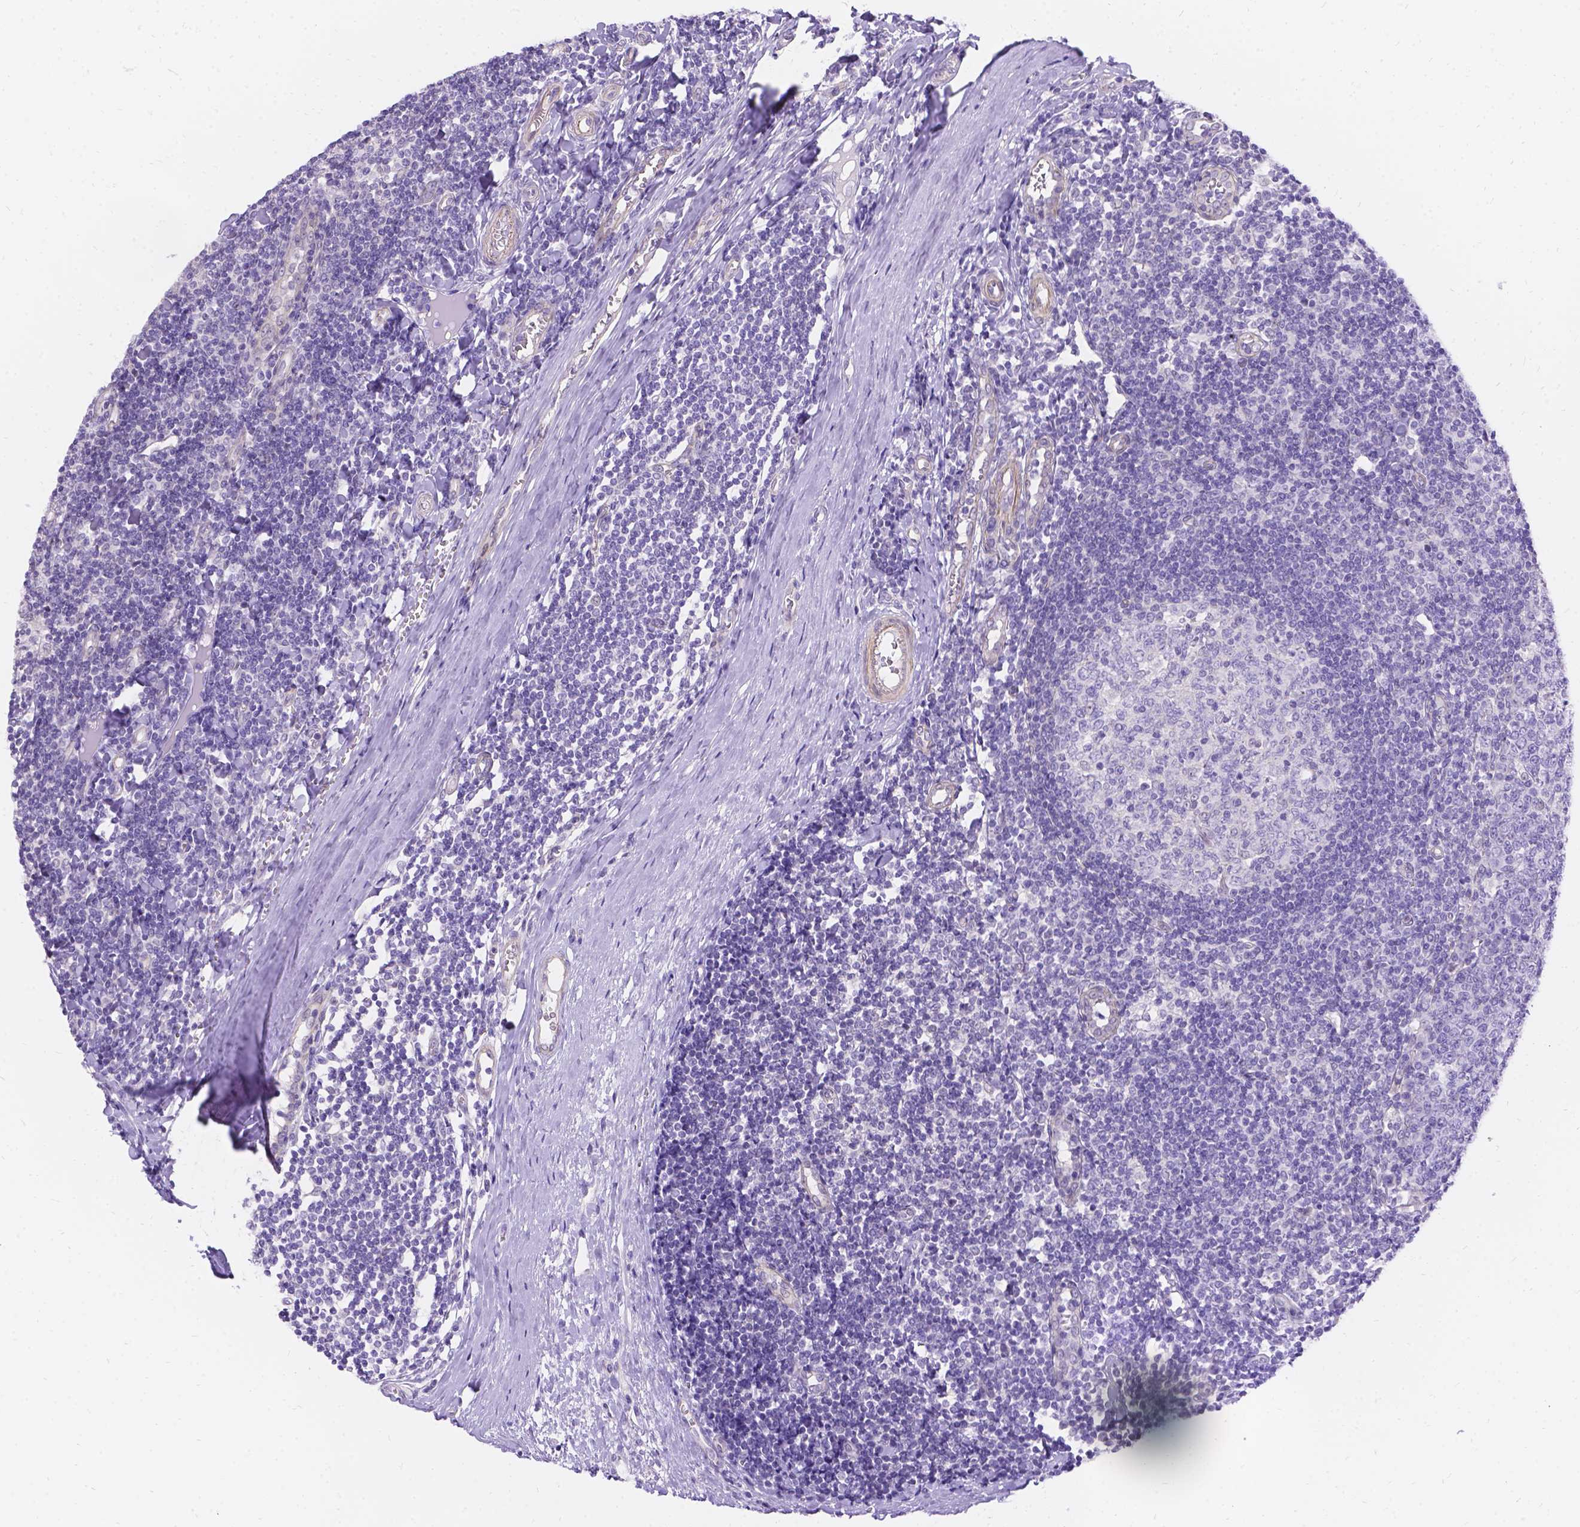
{"staining": {"intensity": "negative", "quantity": "none", "location": "none"}, "tissue": "tonsil", "cell_type": "Germinal center cells", "image_type": "normal", "snomed": [{"axis": "morphology", "description": "Normal tissue, NOS"}, {"axis": "topography", "description": "Tonsil"}], "caption": "The photomicrograph reveals no significant staining in germinal center cells of tonsil.", "gene": "PALS1", "patient": {"sex": "female", "age": 12}}